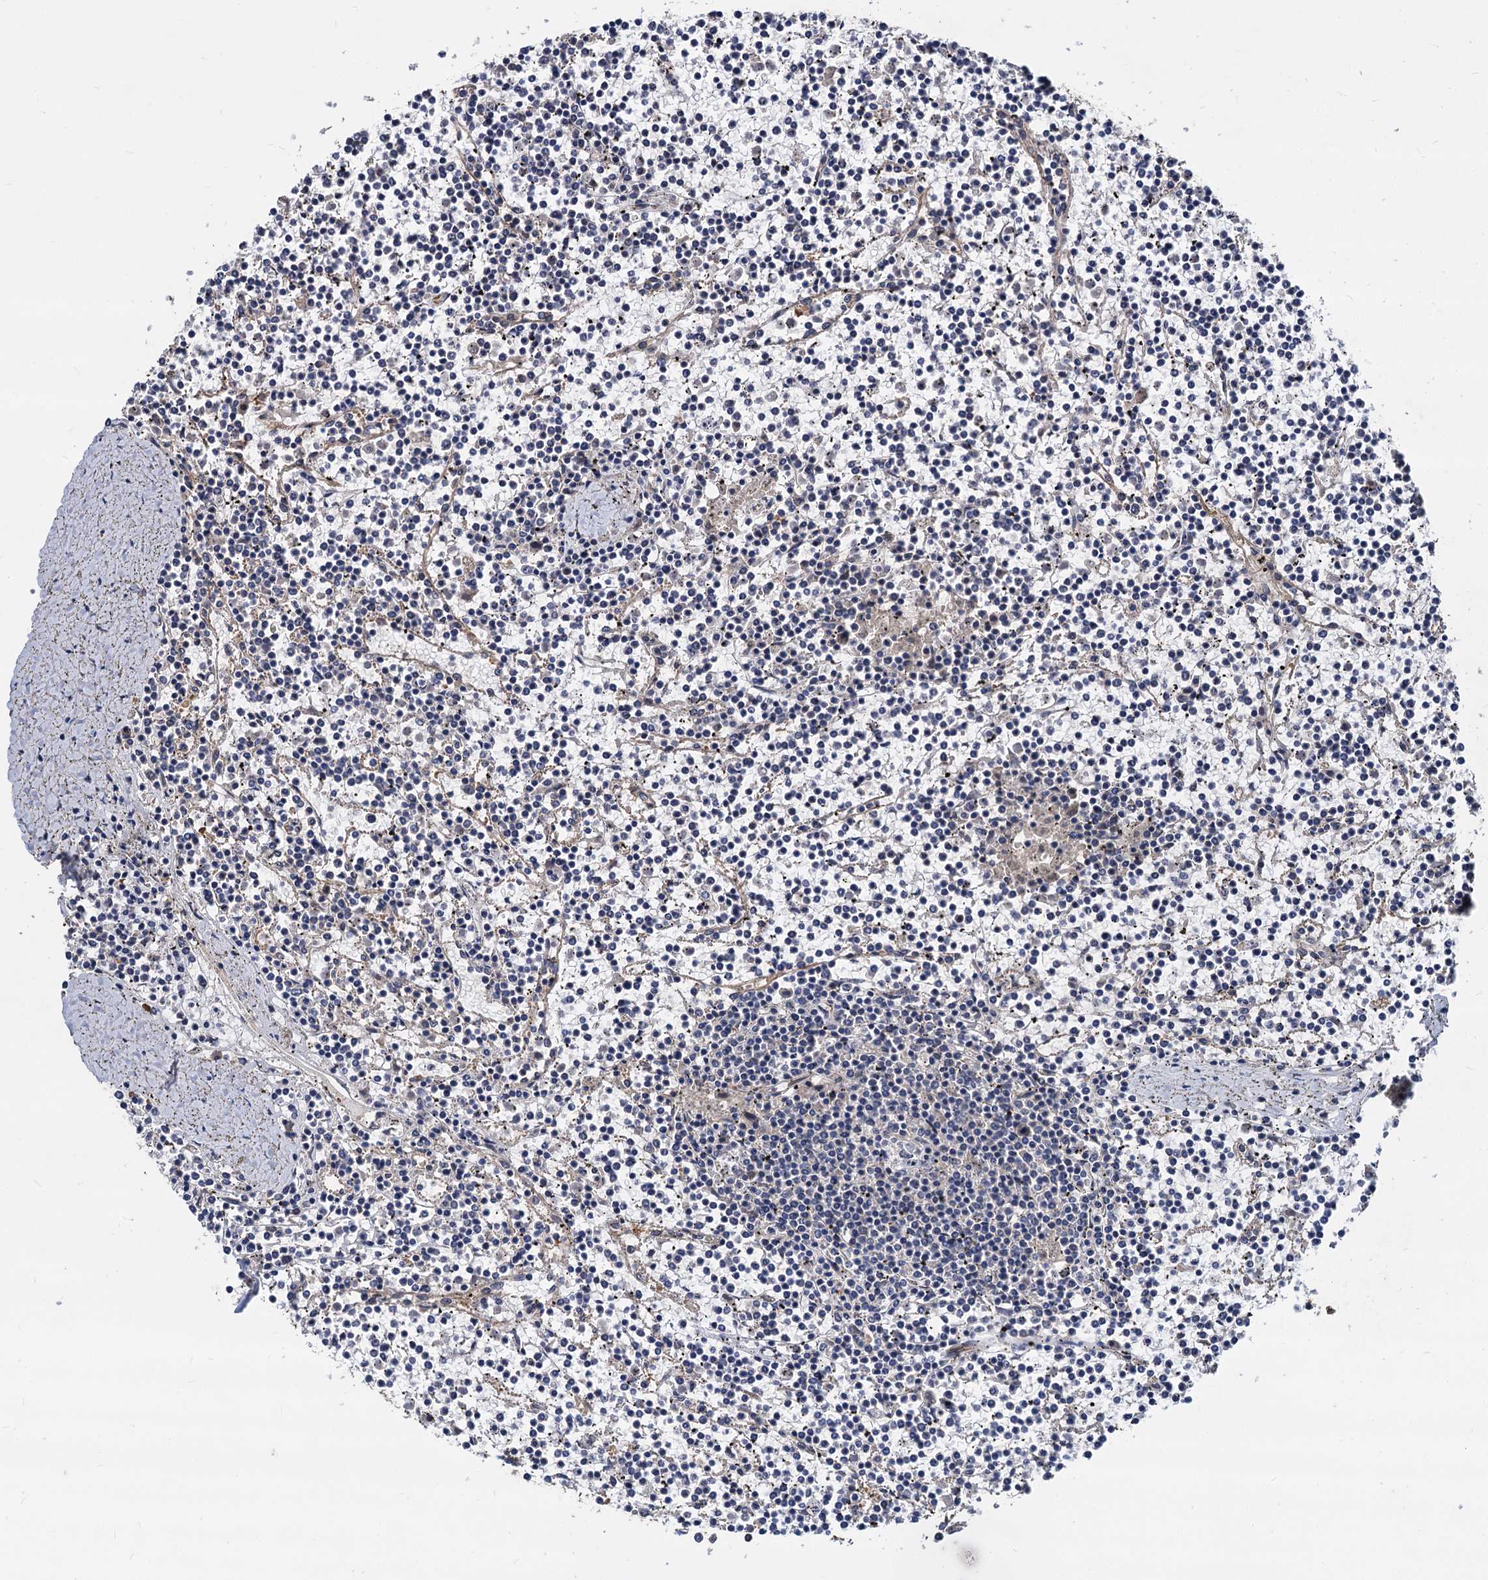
{"staining": {"intensity": "negative", "quantity": "none", "location": "none"}, "tissue": "lymphoma", "cell_type": "Tumor cells", "image_type": "cancer", "snomed": [{"axis": "morphology", "description": "Malignant lymphoma, non-Hodgkin's type, Low grade"}, {"axis": "topography", "description": "Spleen"}], "caption": "Immunohistochemistry (IHC) photomicrograph of lymphoma stained for a protein (brown), which exhibits no expression in tumor cells. The staining is performed using DAB brown chromogen with nuclei counter-stained in using hematoxylin.", "gene": "PSMD4", "patient": {"sex": "female", "age": 19}}